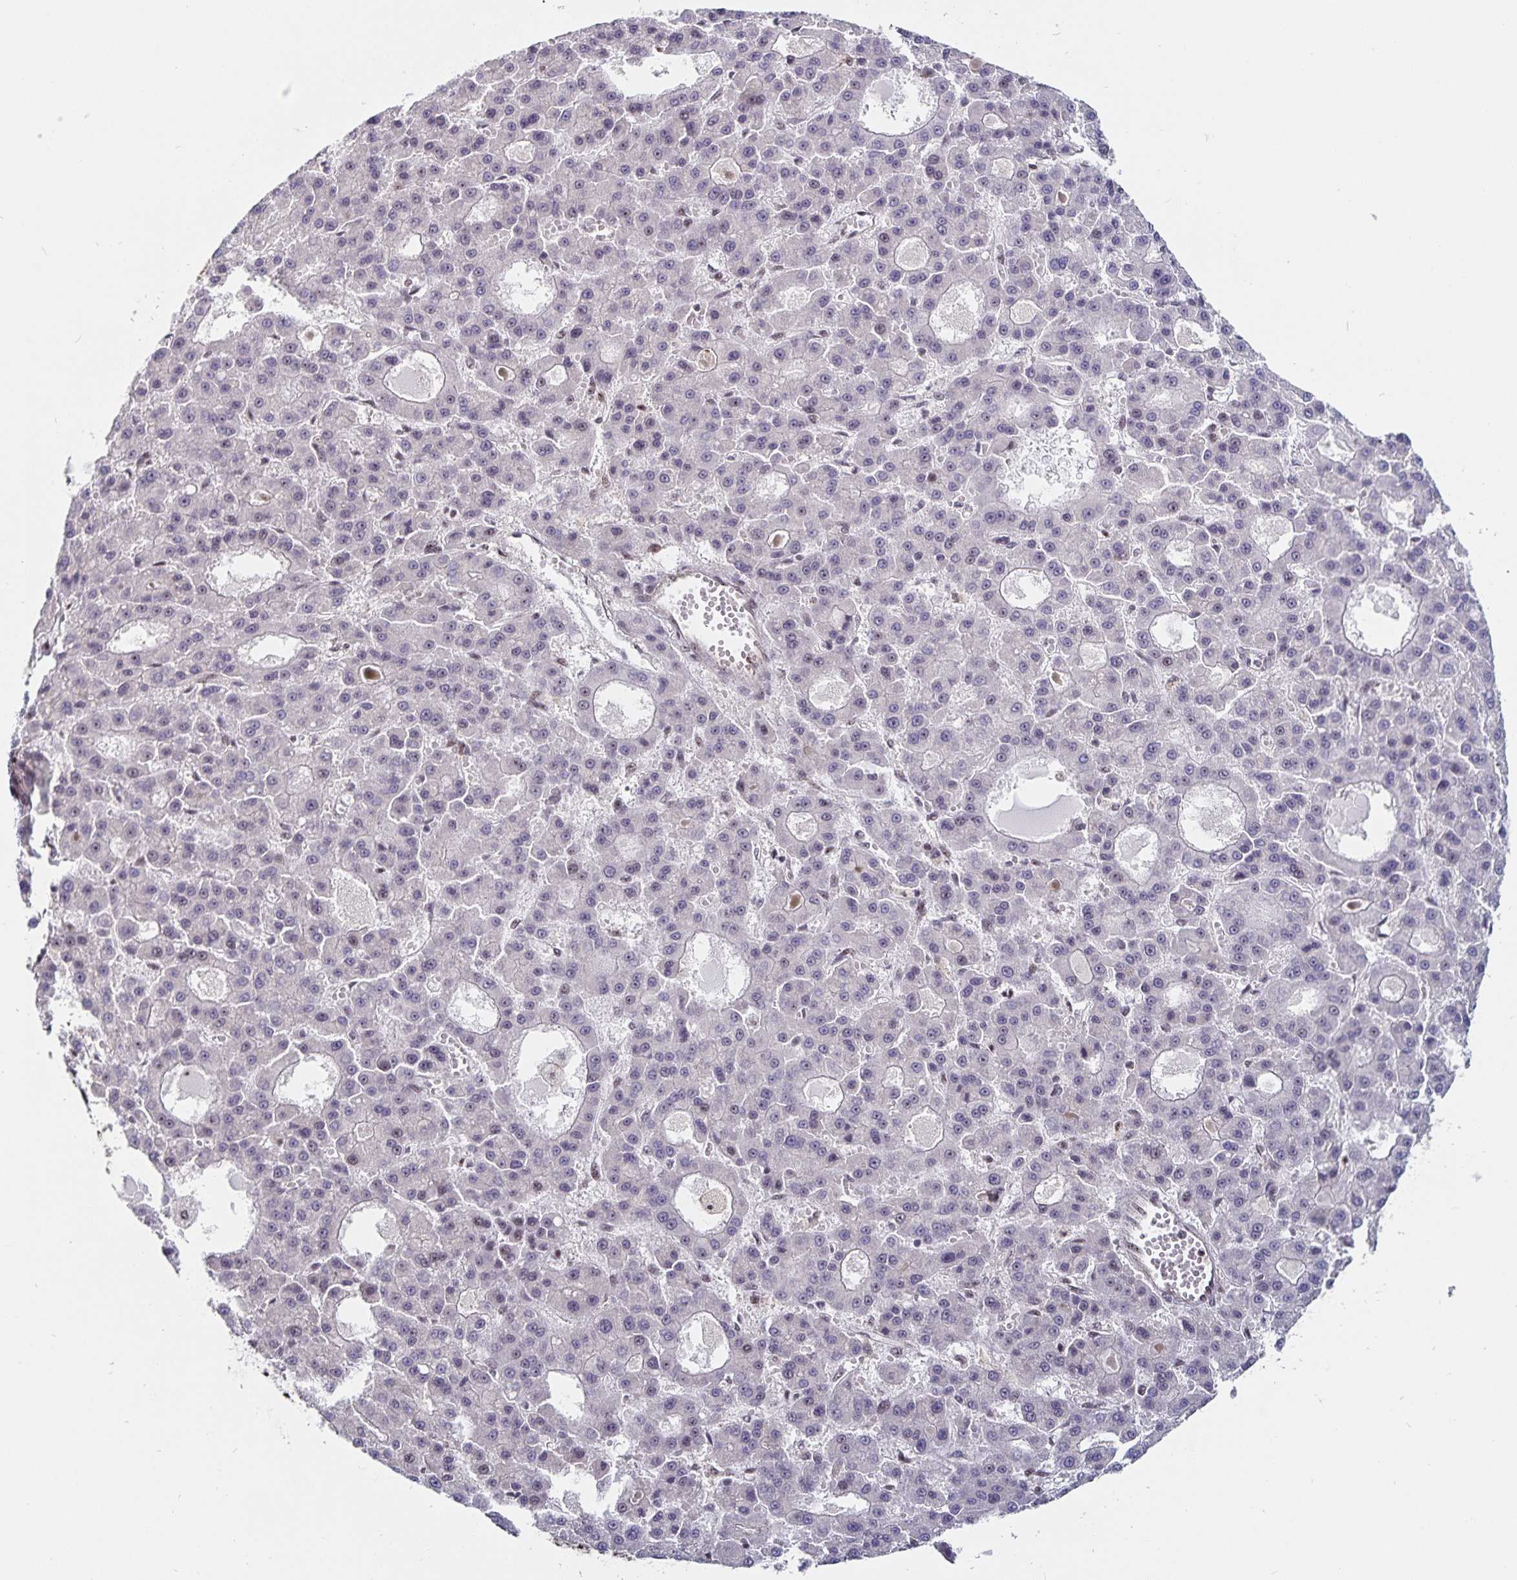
{"staining": {"intensity": "negative", "quantity": "none", "location": "none"}, "tissue": "liver cancer", "cell_type": "Tumor cells", "image_type": "cancer", "snomed": [{"axis": "morphology", "description": "Carcinoma, Hepatocellular, NOS"}, {"axis": "topography", "description": "Liver"}], "caption": "DAB (3,3'-diaminobenzidine) immunohistochemical staining of liver hepatocellular carcinoma displays no significant staining in tumor cells.", "gene": "LAS1L", "patient": {"sex": "male", "age": 70}}